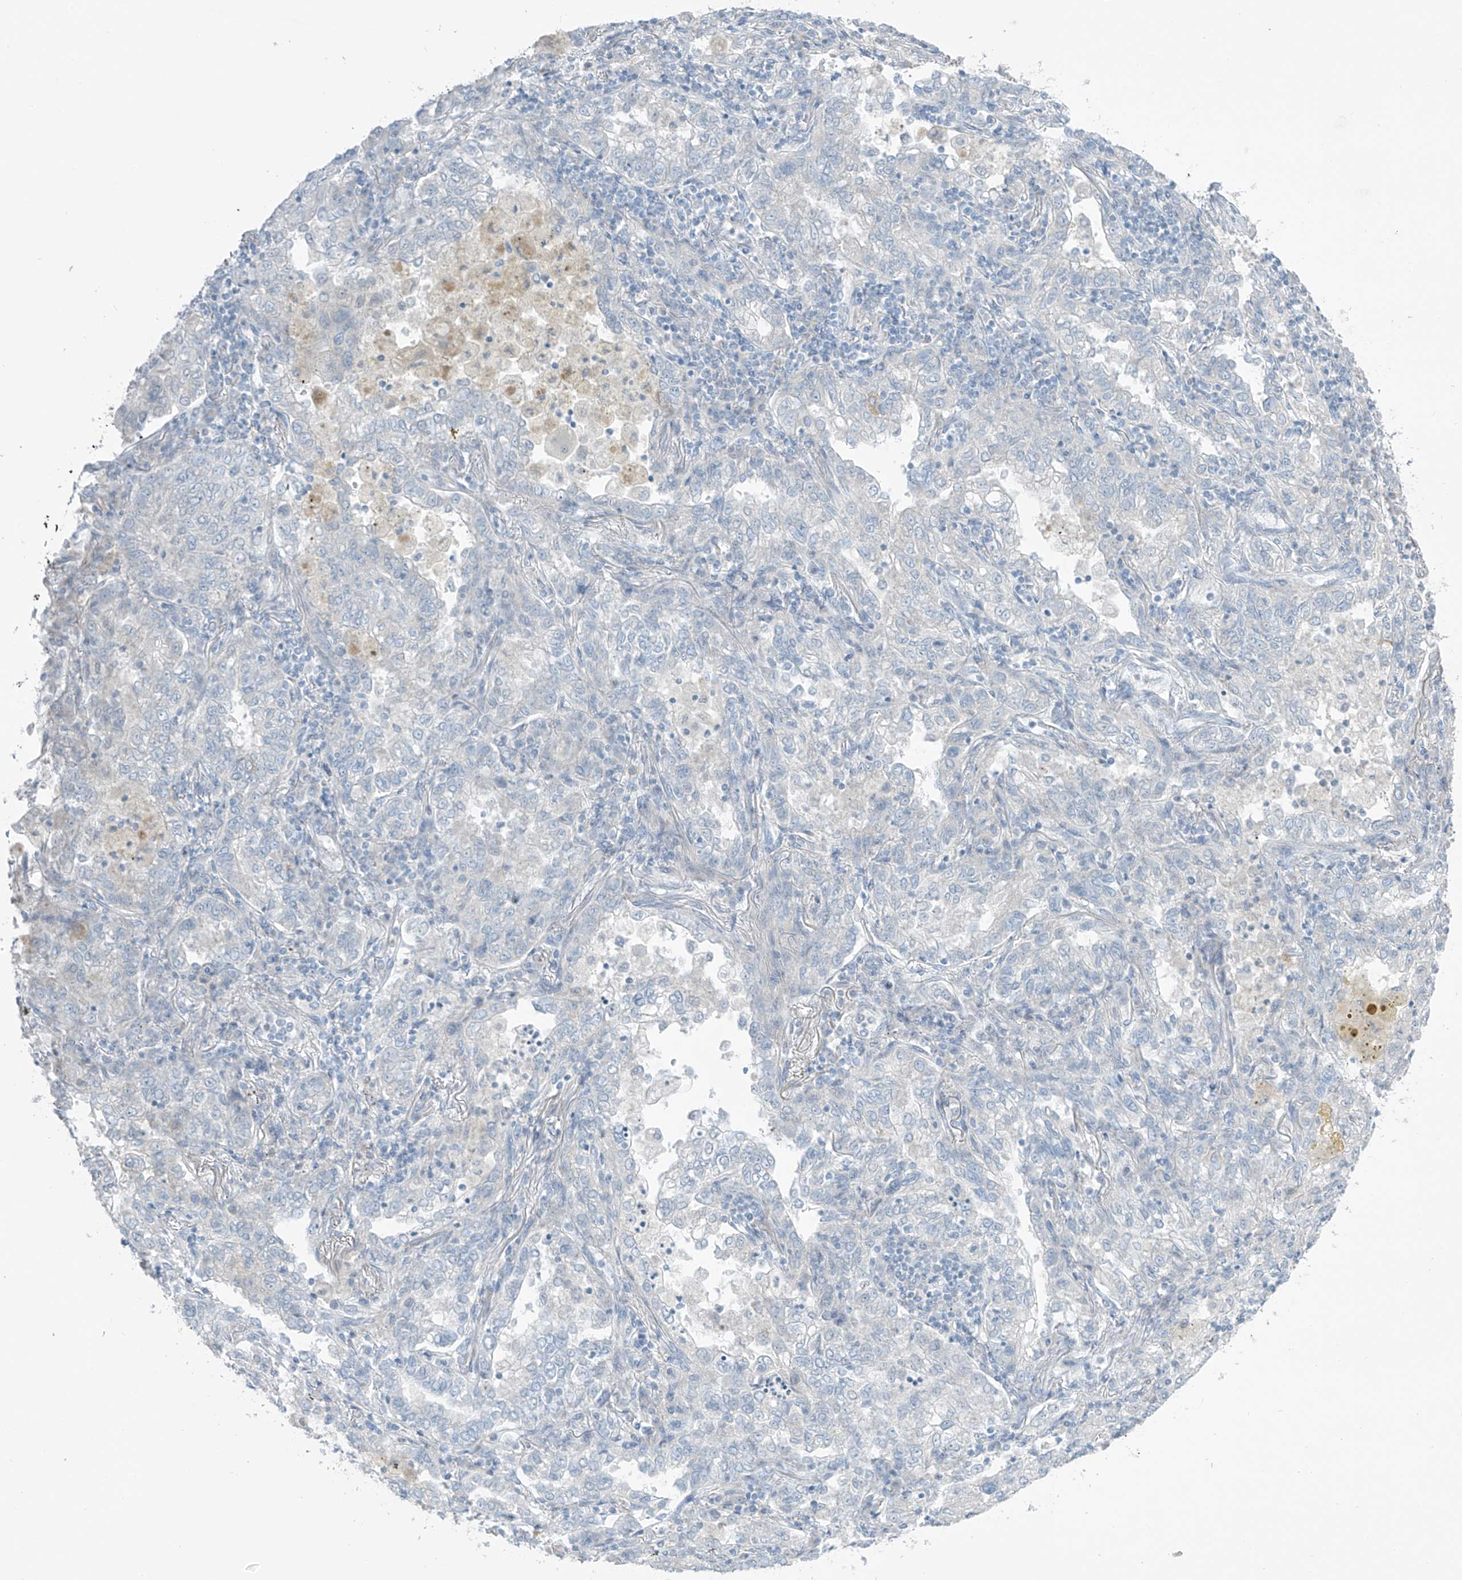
{"staining": {"intensity": "negative", "quantity": "none", "location": "none"}, "tissue": "lung cancer", "cell_type": "Tumor cells", "image_type": "cancer", "snomed": [{"axis": "morphology", "description": "Adenocarcinoma, NOS"}, {"axis": "topography", "description": "Lung"}], "caption": "This histopathology image is of adenocarcinoma (lung) stained with immunohistochemistry (IHC) to label a protein in brown with the nuclei are counter-stained blue. There is no expression in tumor cells. The staining is performed using DAB (3,3'-diaminobenzidine) brown chromogen with nuclei counter-stained in using hematoxylin.", "gene": "PRDM6", "patient": {"sex": "male", "age": 49}}